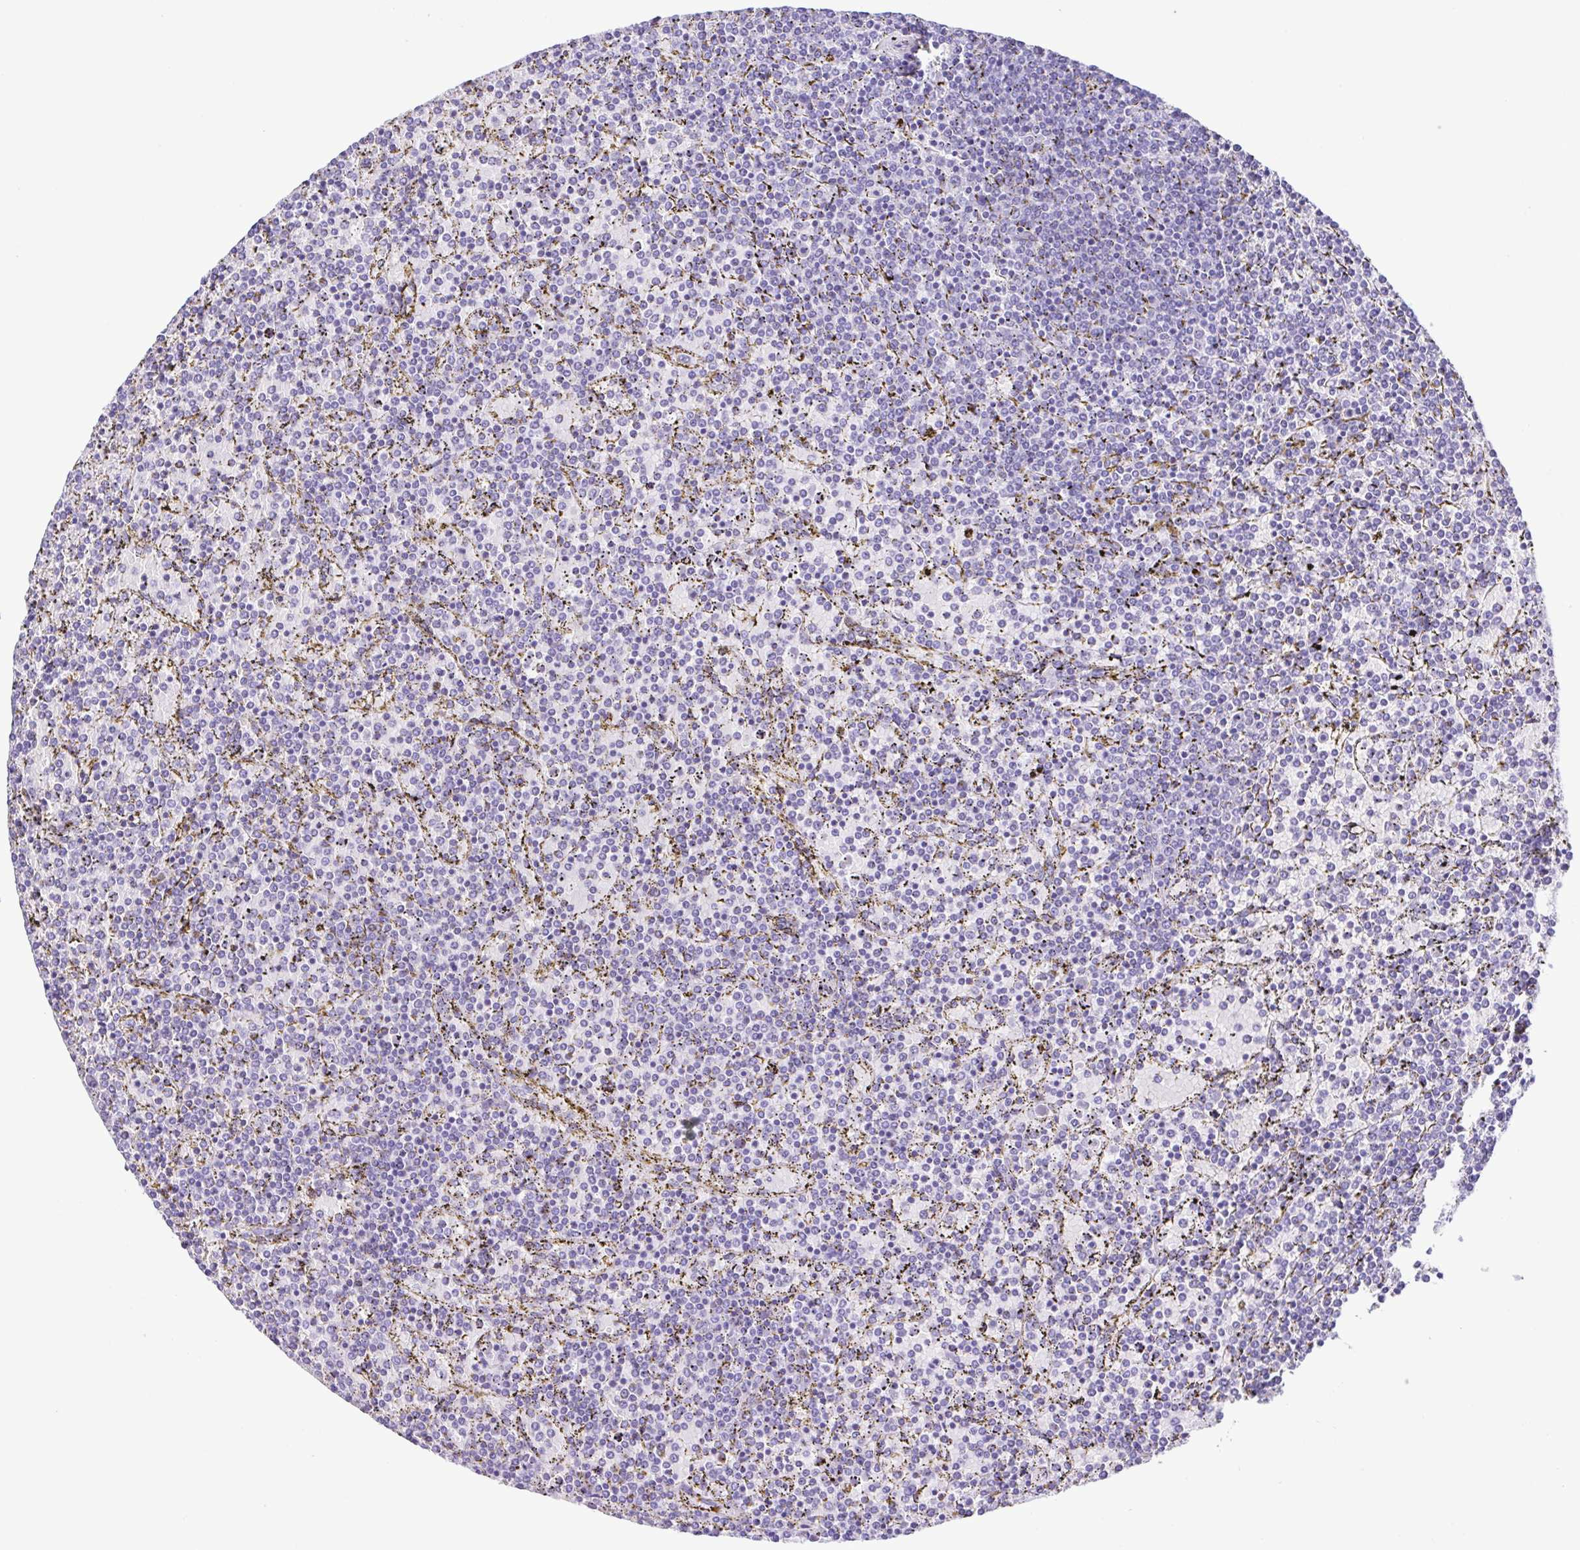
{"staining": {"intensity": "negative", "quantity": "none", "location": "none"}, "tissue": "lymphoma", "cell_type": "Tumor cells", "image_type": "cancer", "snomed": [{"axis": "morphology", "description": "Malignant lymphoma, non-Hodgkin's type, Low grade"}, {"axis": "topography", "description": "Spleen"}], "caption": "The immunohistochemistry histopathology image has no significant expression in tumor cells of low-grade malignant lymphoma, non-Hodgkin's type tissue.", "gene": "OVGP1", "patient": {"sex": "female", "age": 77}}